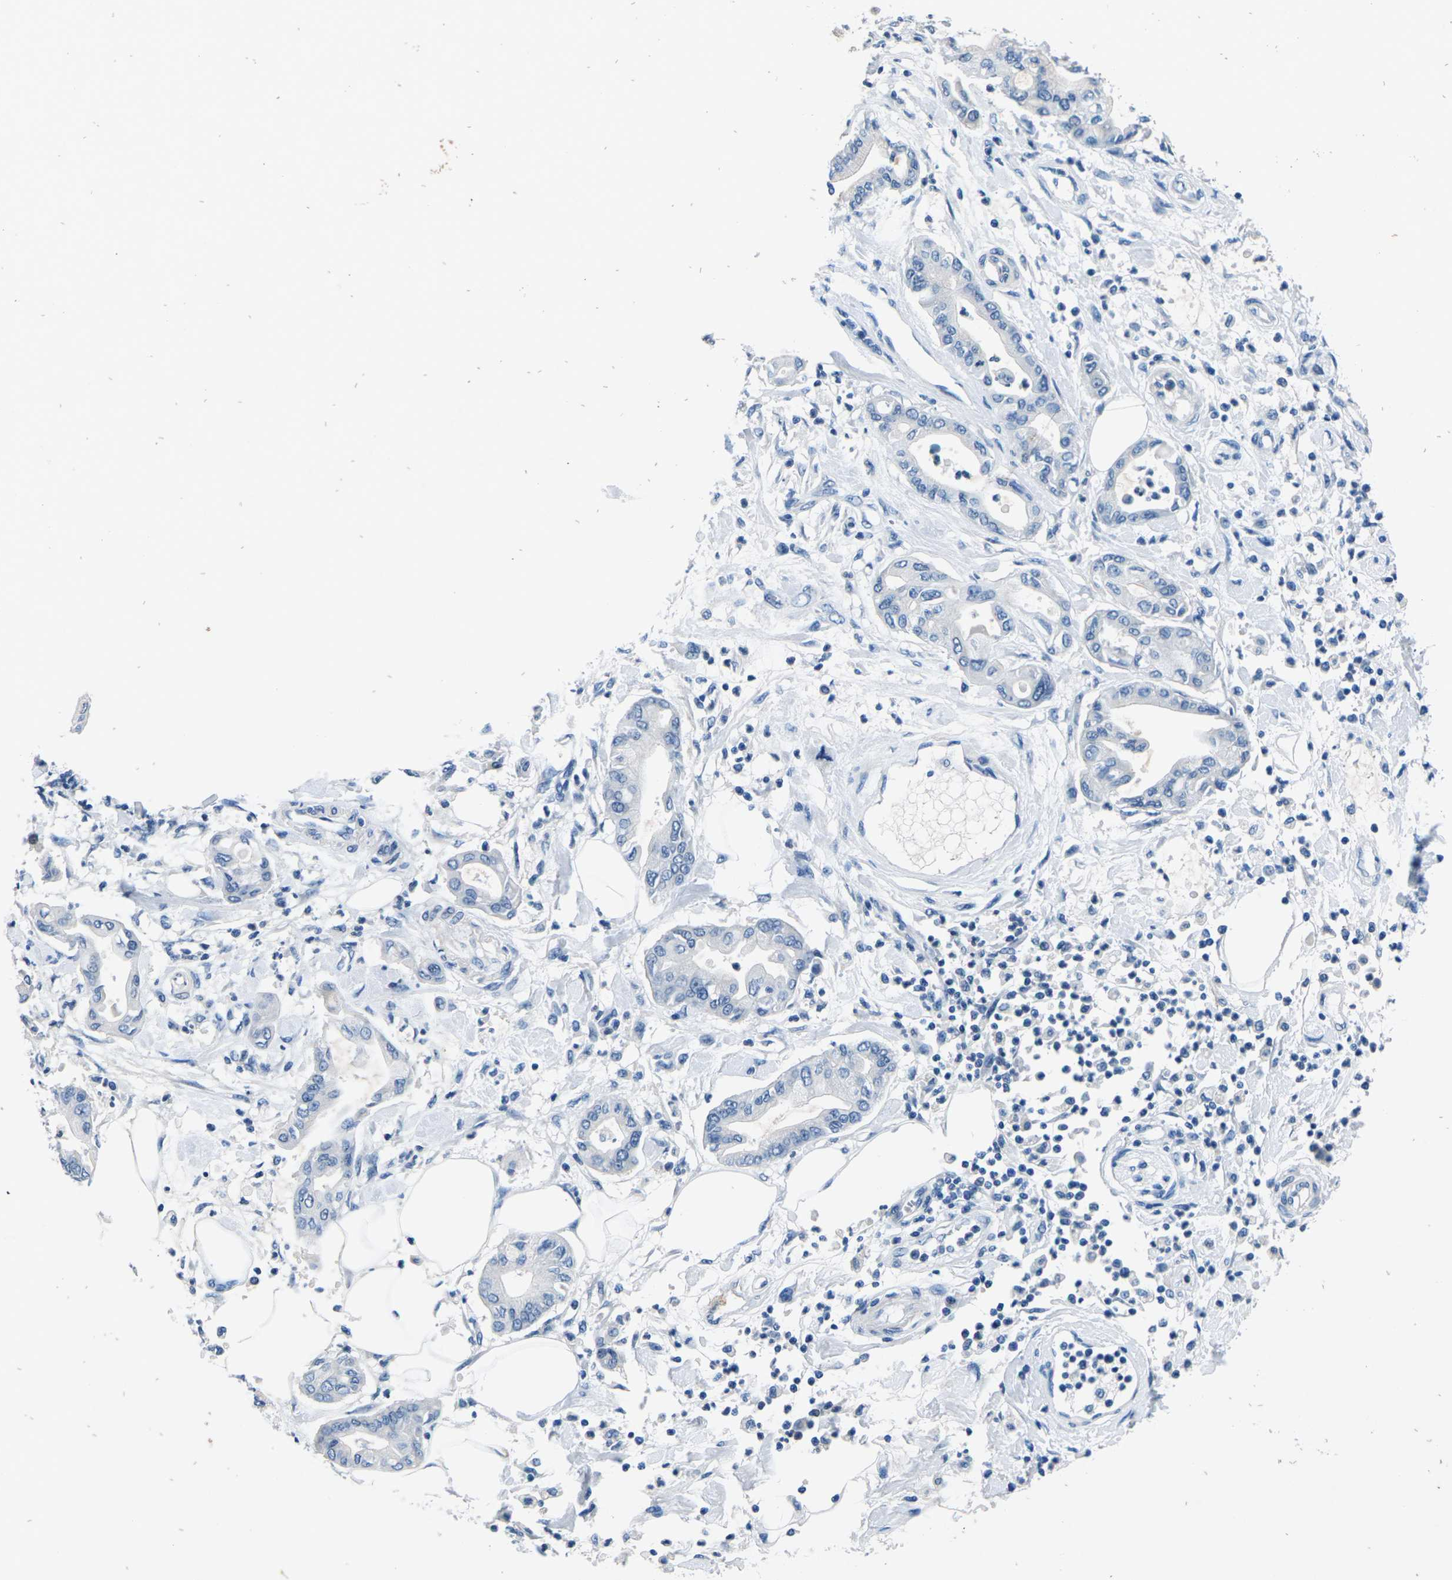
{"staining": {"intensity": "negative", "quantity": "none", "location": "none"}, "tissue": "pancreatic cancer", "cell_type": "Tumor cells", "image_type": "cancer", "snomed": [{"axis": "morphology", "description": "Adenocarcinoma, NOS"}, {"axis": "morphology", "description": "Adenocarcinoma, metastatic, NOS"}, {"axis": "topography", "description": "Lymph node"}, {"axis": "topography", "description": "Pancreas"}, {"axis": "topography", "description": "Duodenum"}], "caption": "The image exhibits no staining of tumor cells in pancreatic cancer.", "gene": "UMOD", "patient": {"sex": "female", "age": 64}}